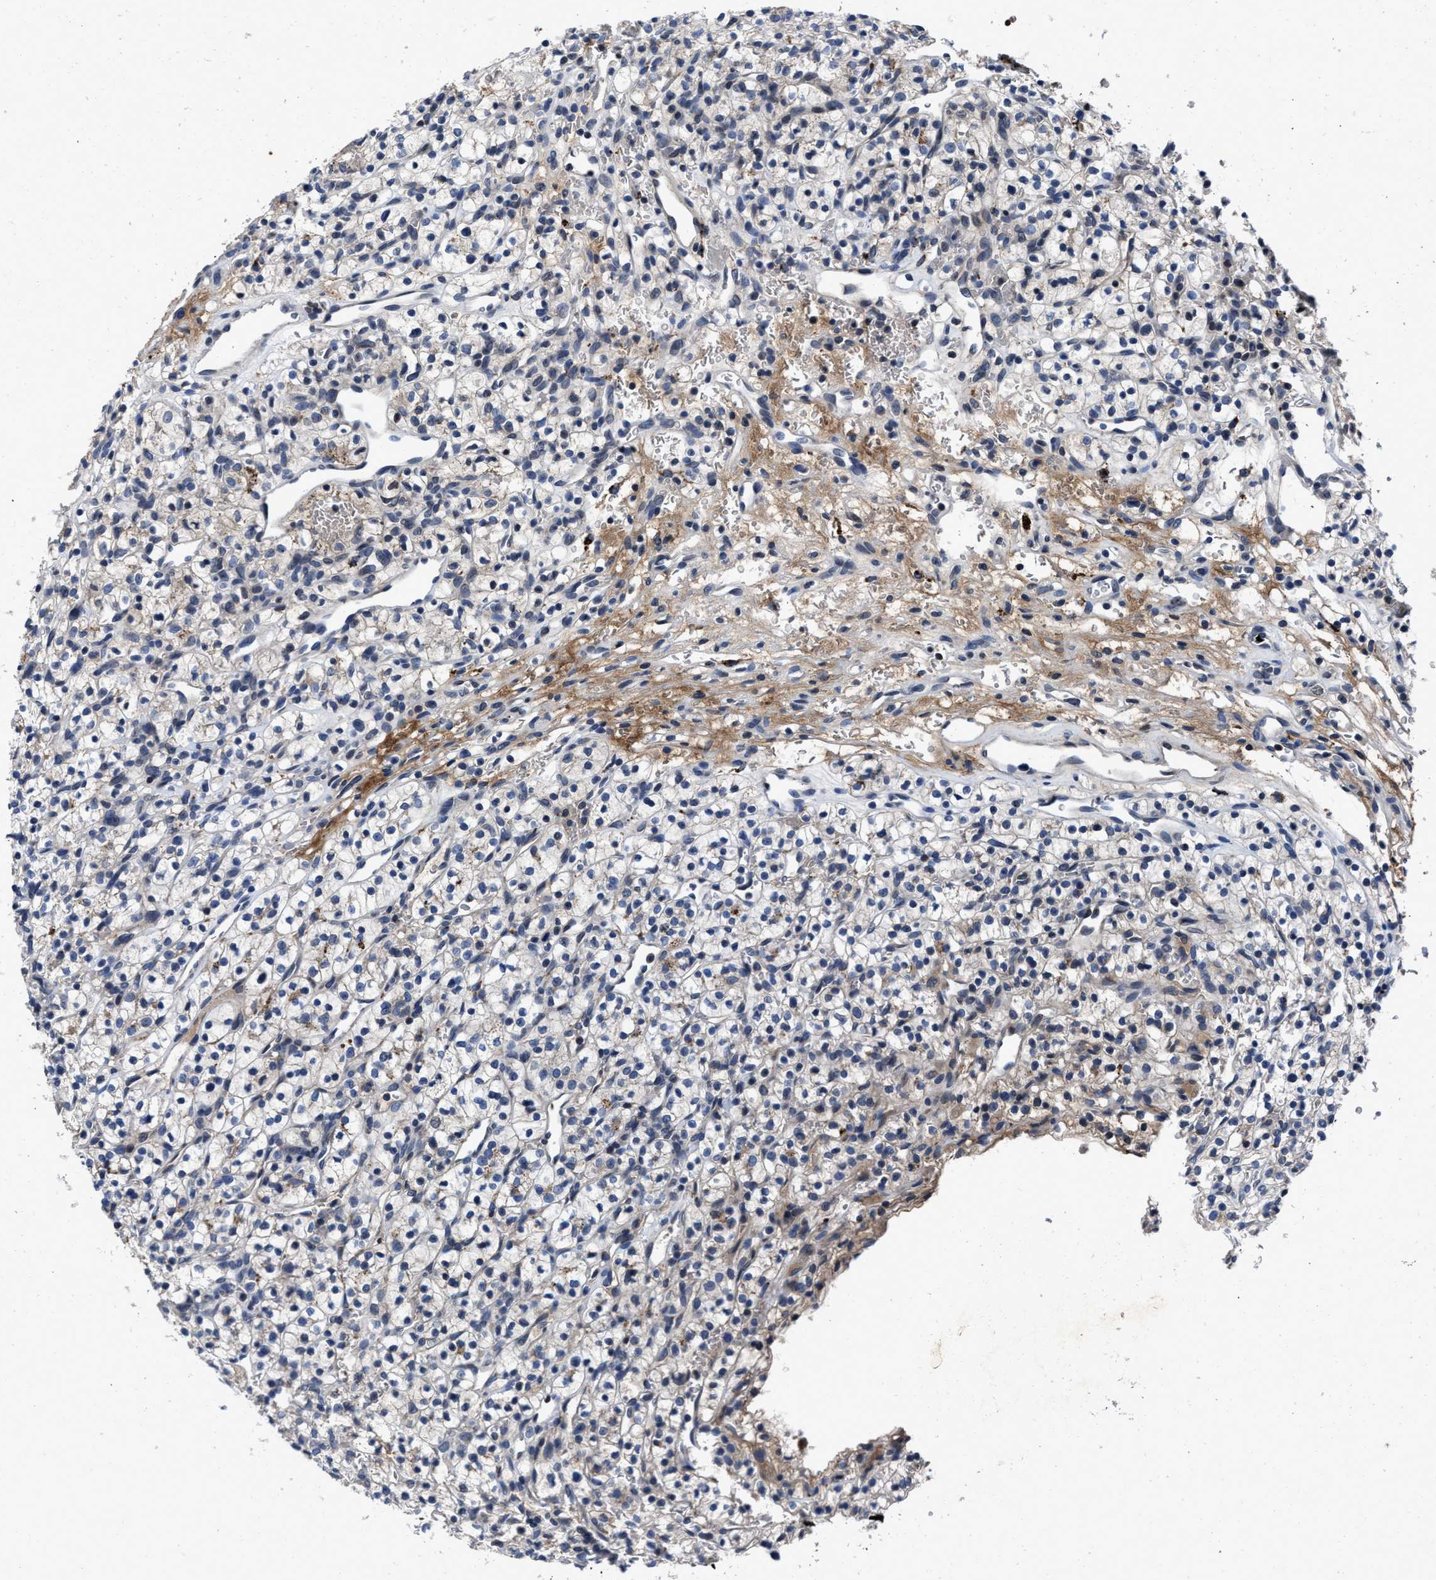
{"staining": {"intensity": "negative", "quantity": "none", "location": "none"}, "tissue": "renal cancer", "cell_type": "Tumor cells", "image_type": "cancer", "snomed": [{"axis": "morphology", "description": "Adenocarcinoma, NOS"}, {"axis": "topography", "description": "Kidney"}], "caption": "DAB (3,3'-diaminobenzidine) immunohistochemical staining of human renal cancer (adenocarcinoma) reveals no significant expression in tumor cells.", "gene": "CACNA1D", "patient": {"sex": "female", "age": 57}}